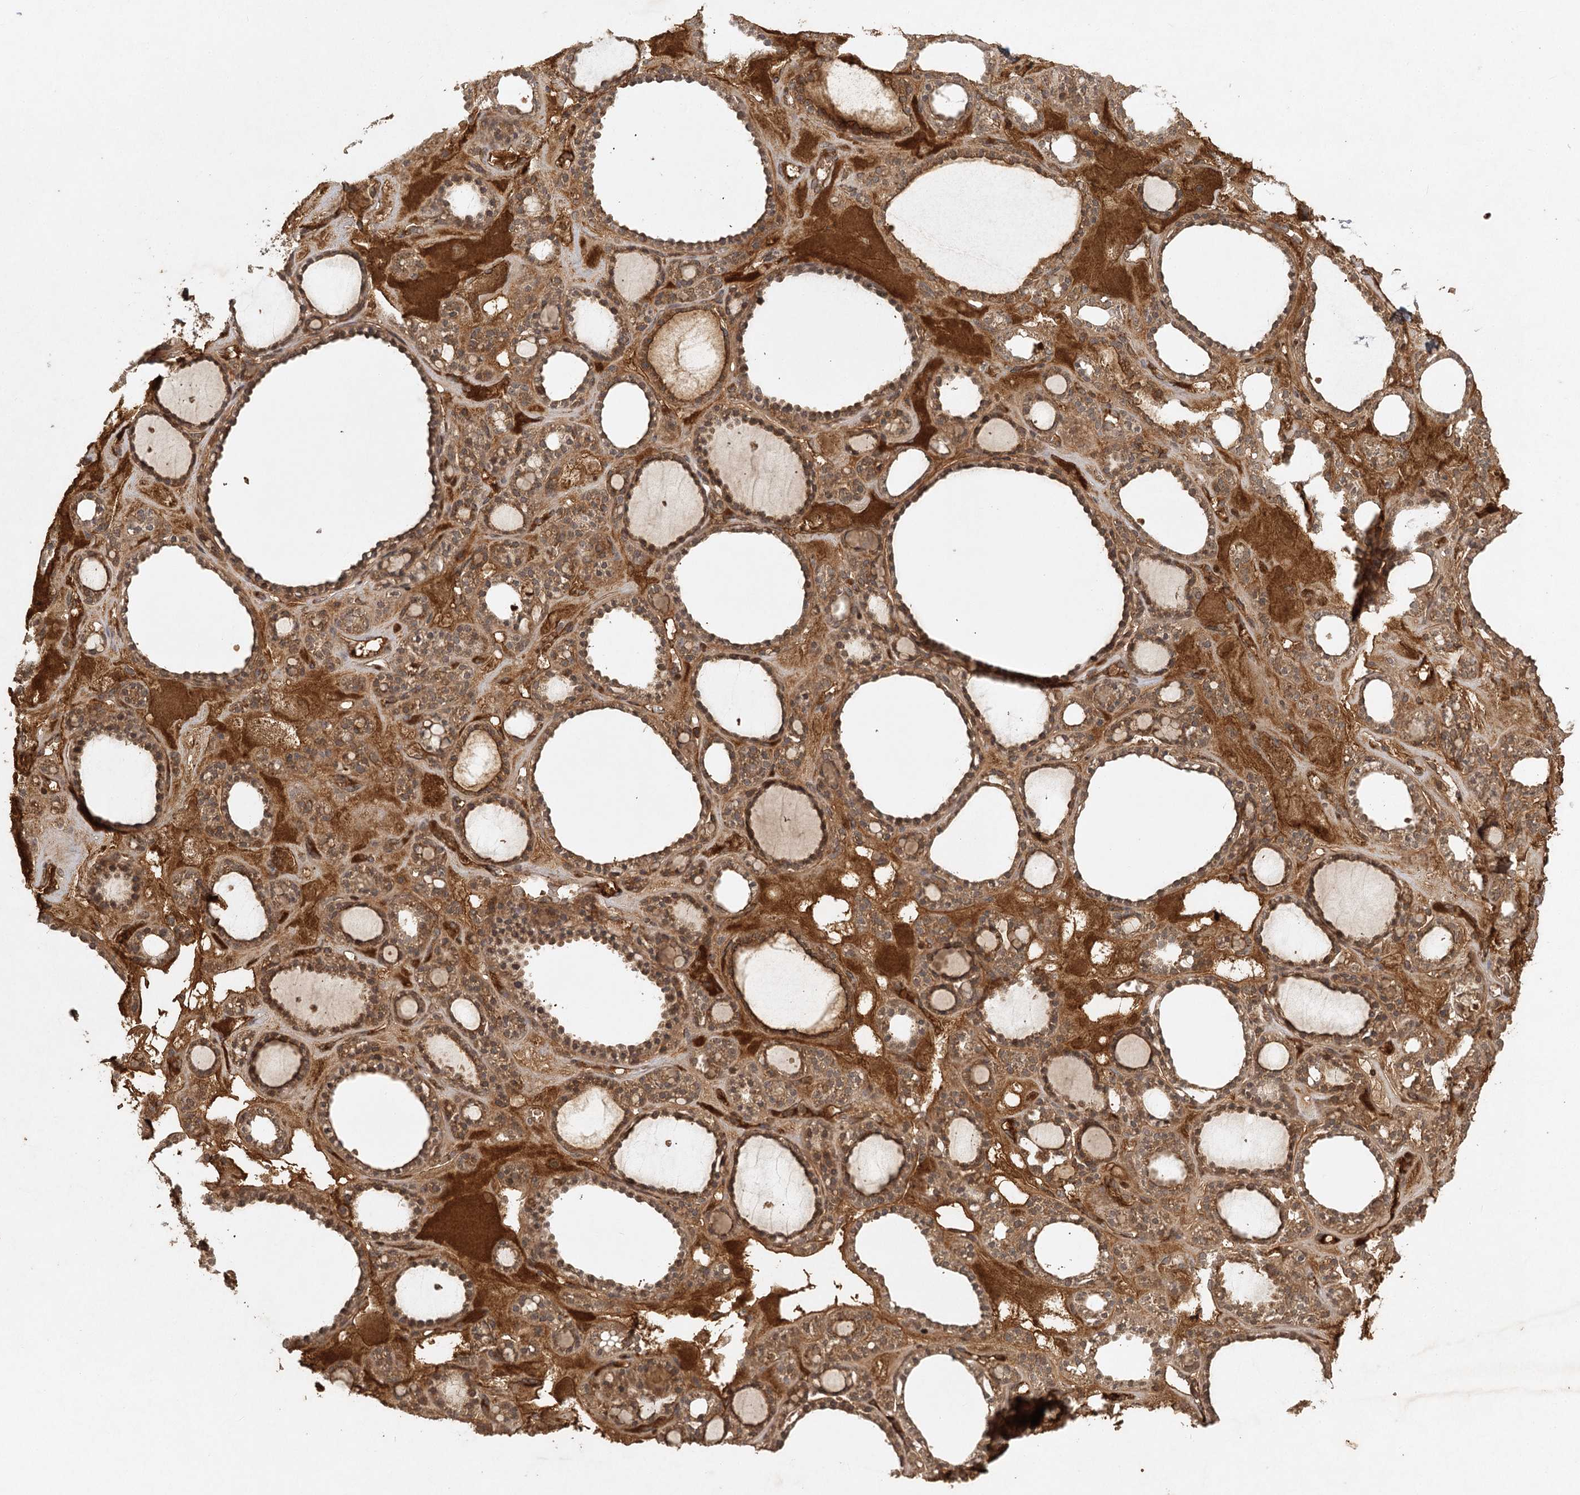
{"staining": {"intensity": "moderate", "quantity": ">75%", "location": "cytoplasmic/membranous"}, "tissue": "thyroid gland", "cell_type": "Glandular cells", "image_type": "normal", "snomed": [{"axis": "morphology", "description": "Normal tissue, NOS"}, {"axis": "topography", "description": "Thyroid gland"}], "caption": "Thyroid gland stained with DAB (3,3'-diaminobenzidine) immunohistochemistry demonstrates medium levels of moderate cytoplasmic/membranous expression in about >75% of glandular cells. (DAB = brown stain, brightfield microscopy at high magnification).", "gene": "ARL13A", "patient": {"sex": "female", "age": 28}}